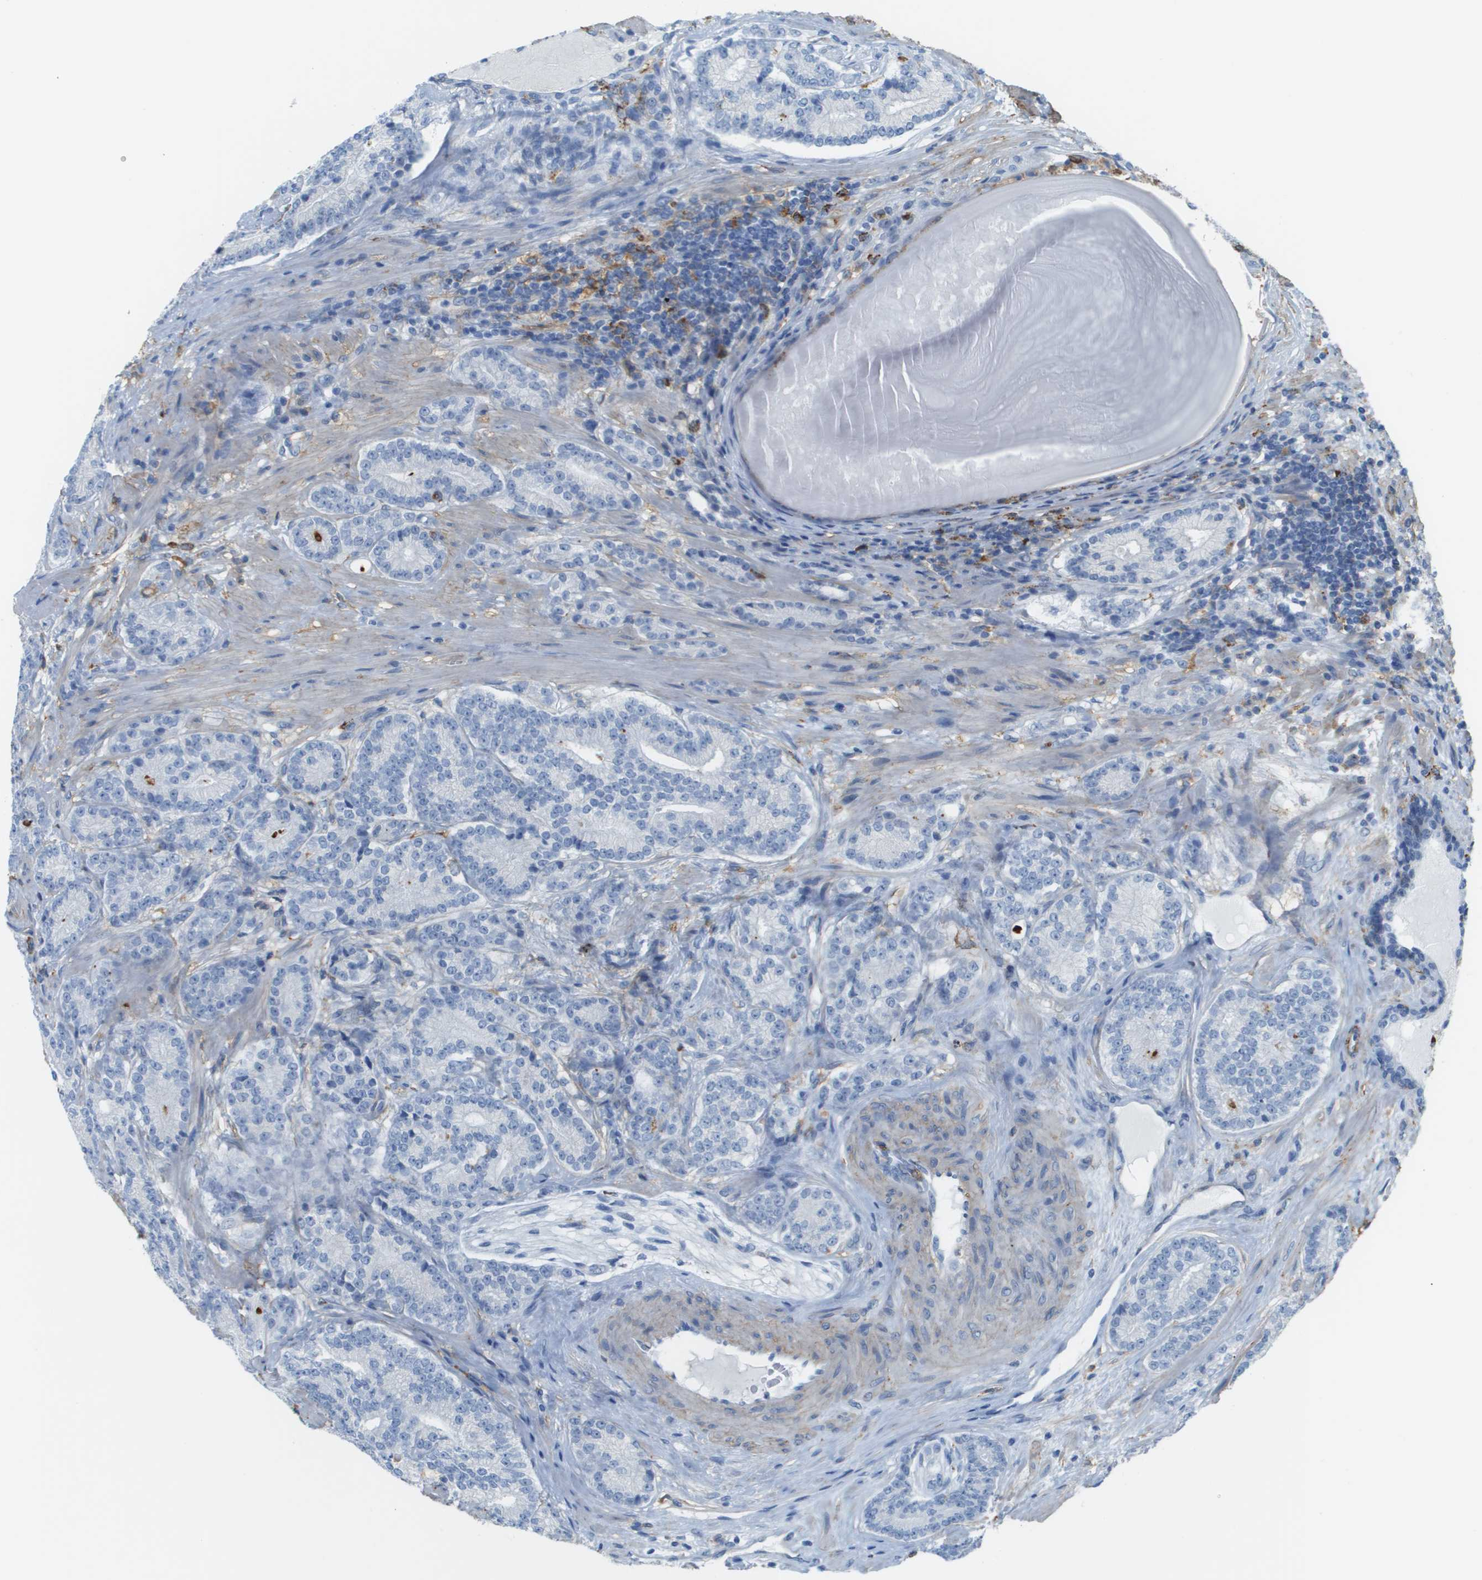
{"staining": {"intensity": "negative", "quantity": "none", "location": "none"}, "tissue": "prostate cancer", "cell_type": "Tumor cells", "image_type": "cancer", "snomed": [{"axis": "morphology", "description": "Adenocarcinoma, High grade"}, {"axis": "topography", "description": "Prostate"}], "caption": "DAB immunohistochemical staining of adenocarcinoma (high-grade) (prostate) demonstrates no significant positivity in tumor cells.", "gene": "ZBTB43", "patient": {"sex": "male", "age": 61}}